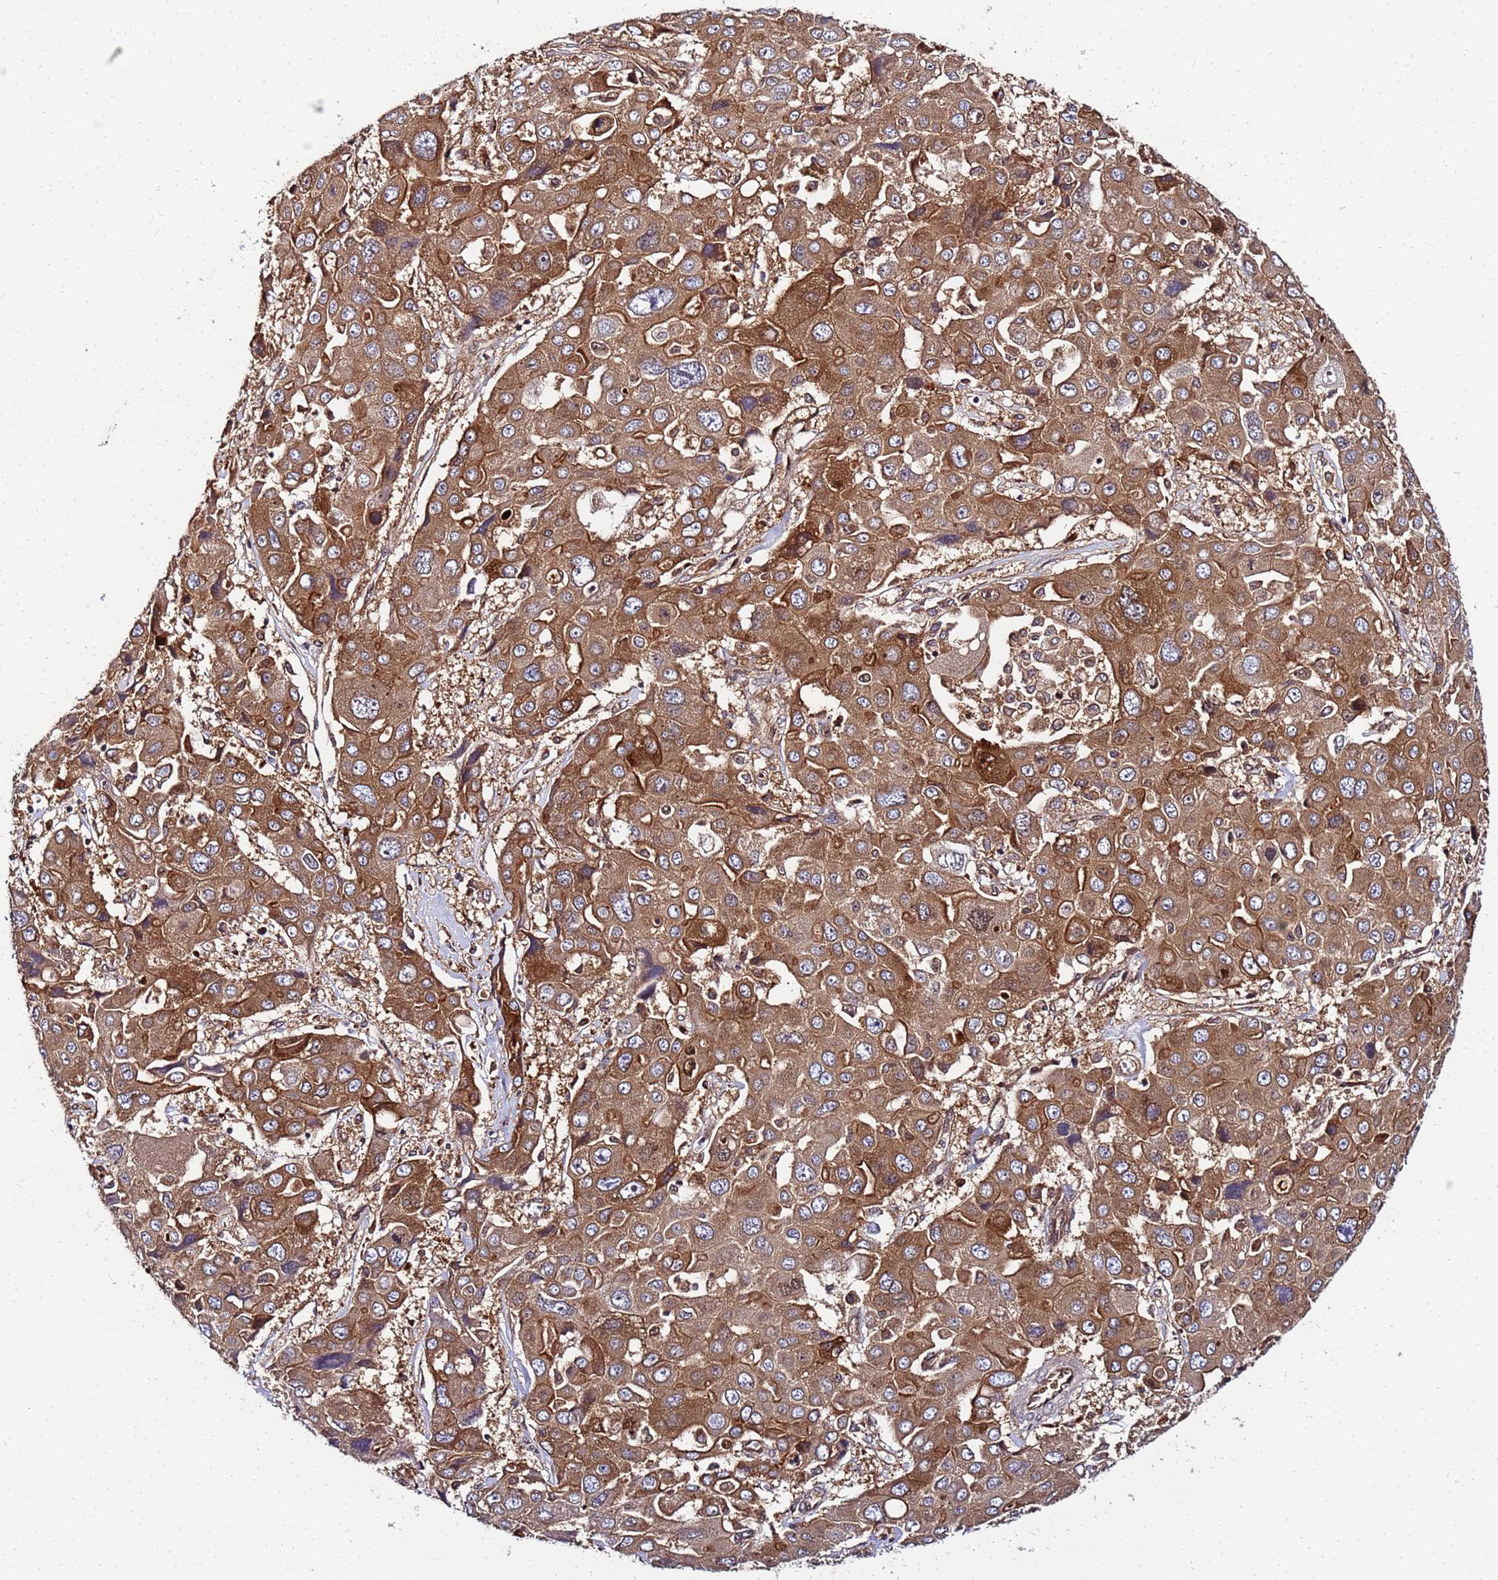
{"staining": {"intensity": "moderate", "quantity": ">75%", "location": "cytoplasmic/membranous"}, "tissue": "liver cancer", "cell_type": "Tumor cells", "image_type": "cancer", "snomed": [{"axis": "morphology", "description": "Cholangiocarcinoma"}, {"axis": "topography", "description": "Liver"}], "caption": "A high-resolution photomicrograph shows IHC staining of liver cancer, which demonstrates moderate cytoplasmic/membranous expression in approximately >75% of tumor cells.", "gene": "UNC93B1", "patient": {"sex": "male", "age": 67}}